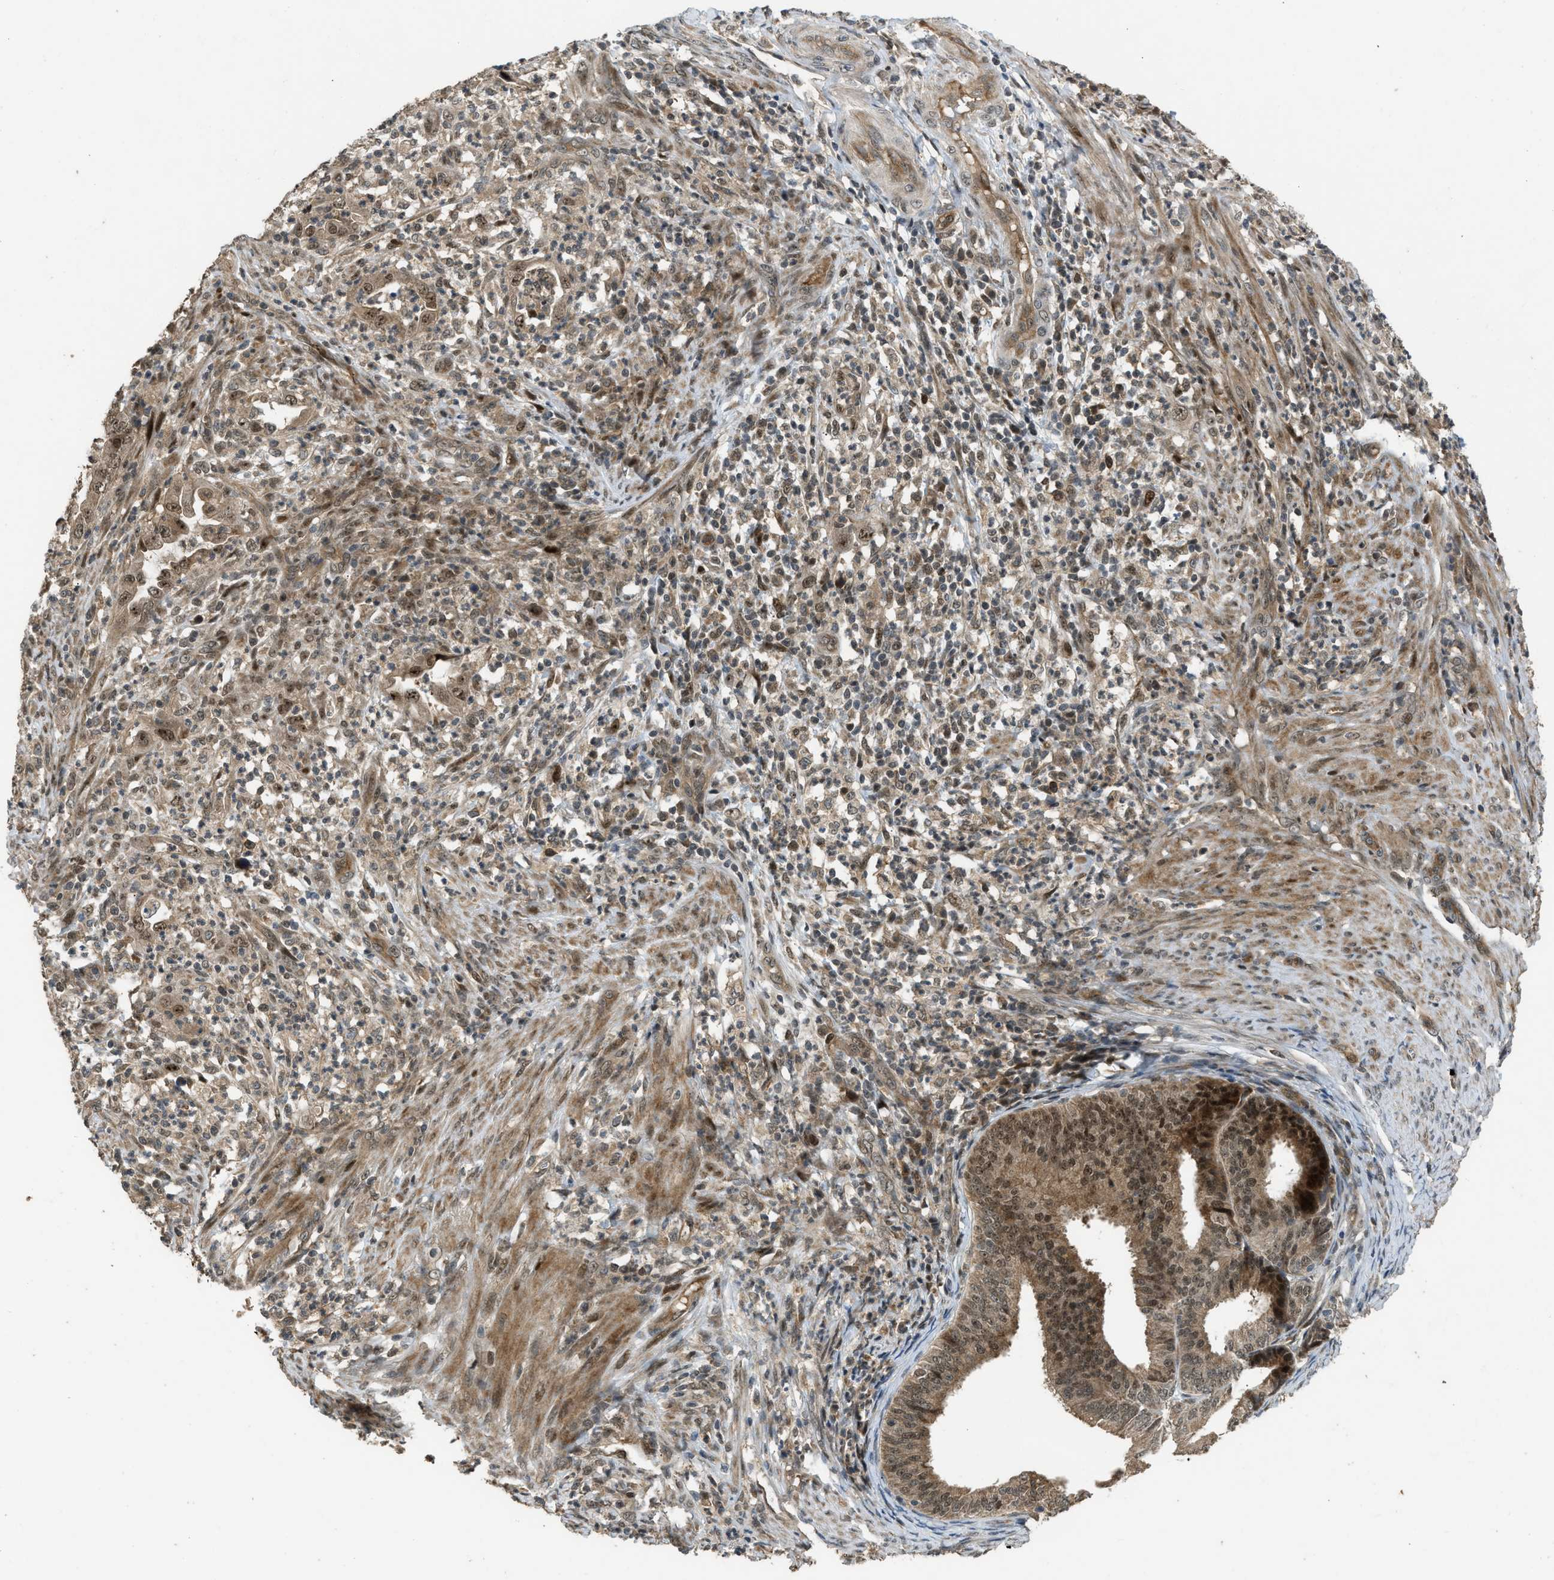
{"staining": {"intensity": "moderate", "quantity": ">75%", "location": "cytoplasmic/membranous,nuclear"}, "tissue": "endometrial cancer", "cell_type": "Tumor cells", "image_type": "cancer", "snomed": [{"axis": "morphology", "description": "Adenocarcinoma, NOS"}, {"axis": "topography", "description": "Endometrium"}], "caption": "Tumor cells show medium levels of moderate cytoplasmic/membranous and nuclear staining in about >75% of cells in adenocarcinoma (endometrial).", "gene": "GET1", "patient": {"sex": "female", "age": 70}}